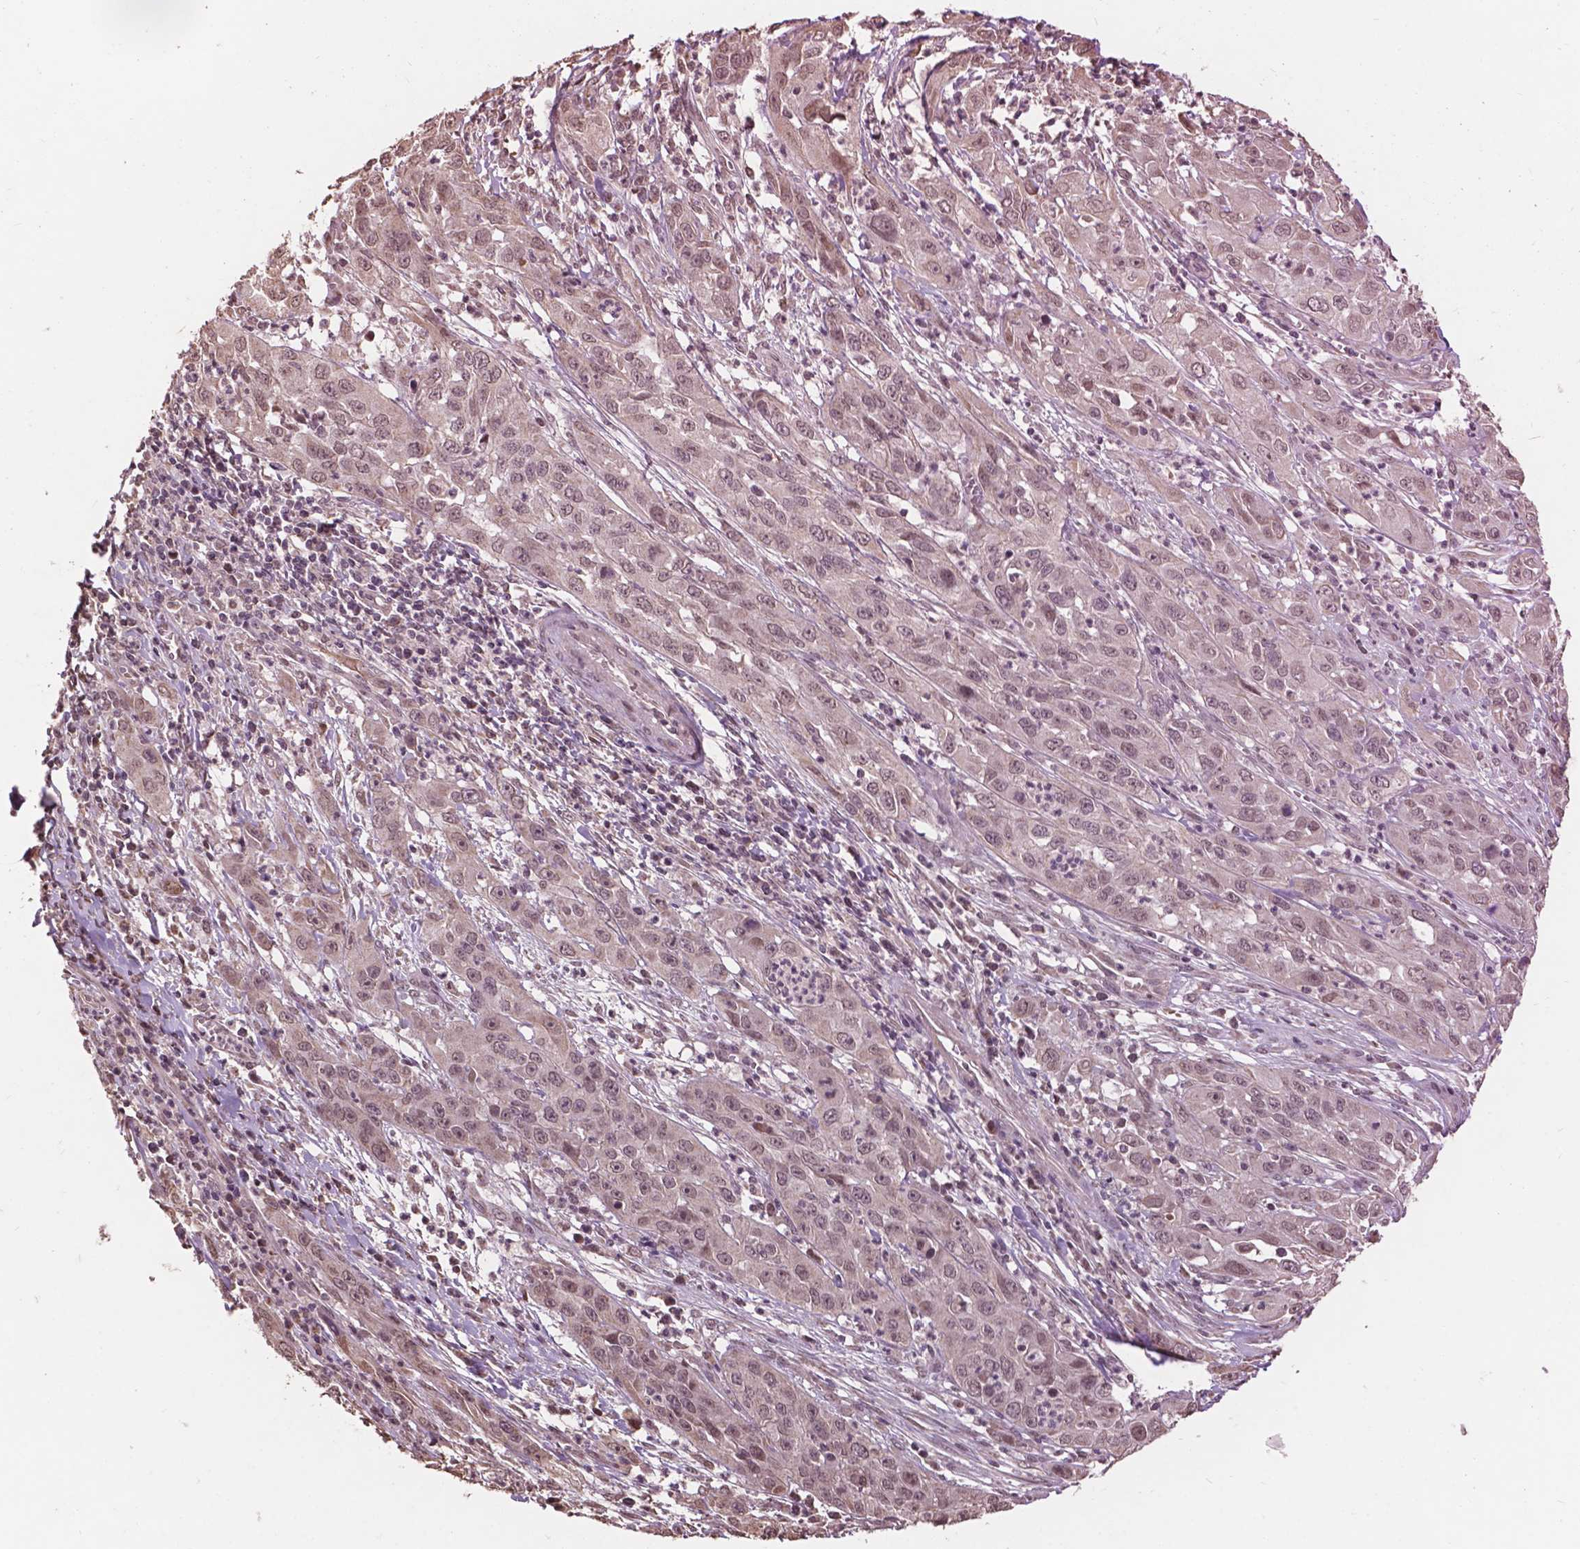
{"staining": {"intensity": "weak", "quantity": "25%-75%", "location": "nuclear"}, "tissue": "cervical cancer", "cell_type": "Tumor cells", "image_type": "cancer", "snomed": [{"axis": "morphology", "description": "Squamous cell carcinoma, NOS"}, {"axis": "topography", "description": "Cervix"}], "caption": "Human squamous cell carcinoma (cervical) stained for a protein (brown) demonstrates weak nuclear positive staining in approximately 25%-75% of tumor cells.", "gene": "GLRA2", "patient": {"sex": "female", "age": 32}}